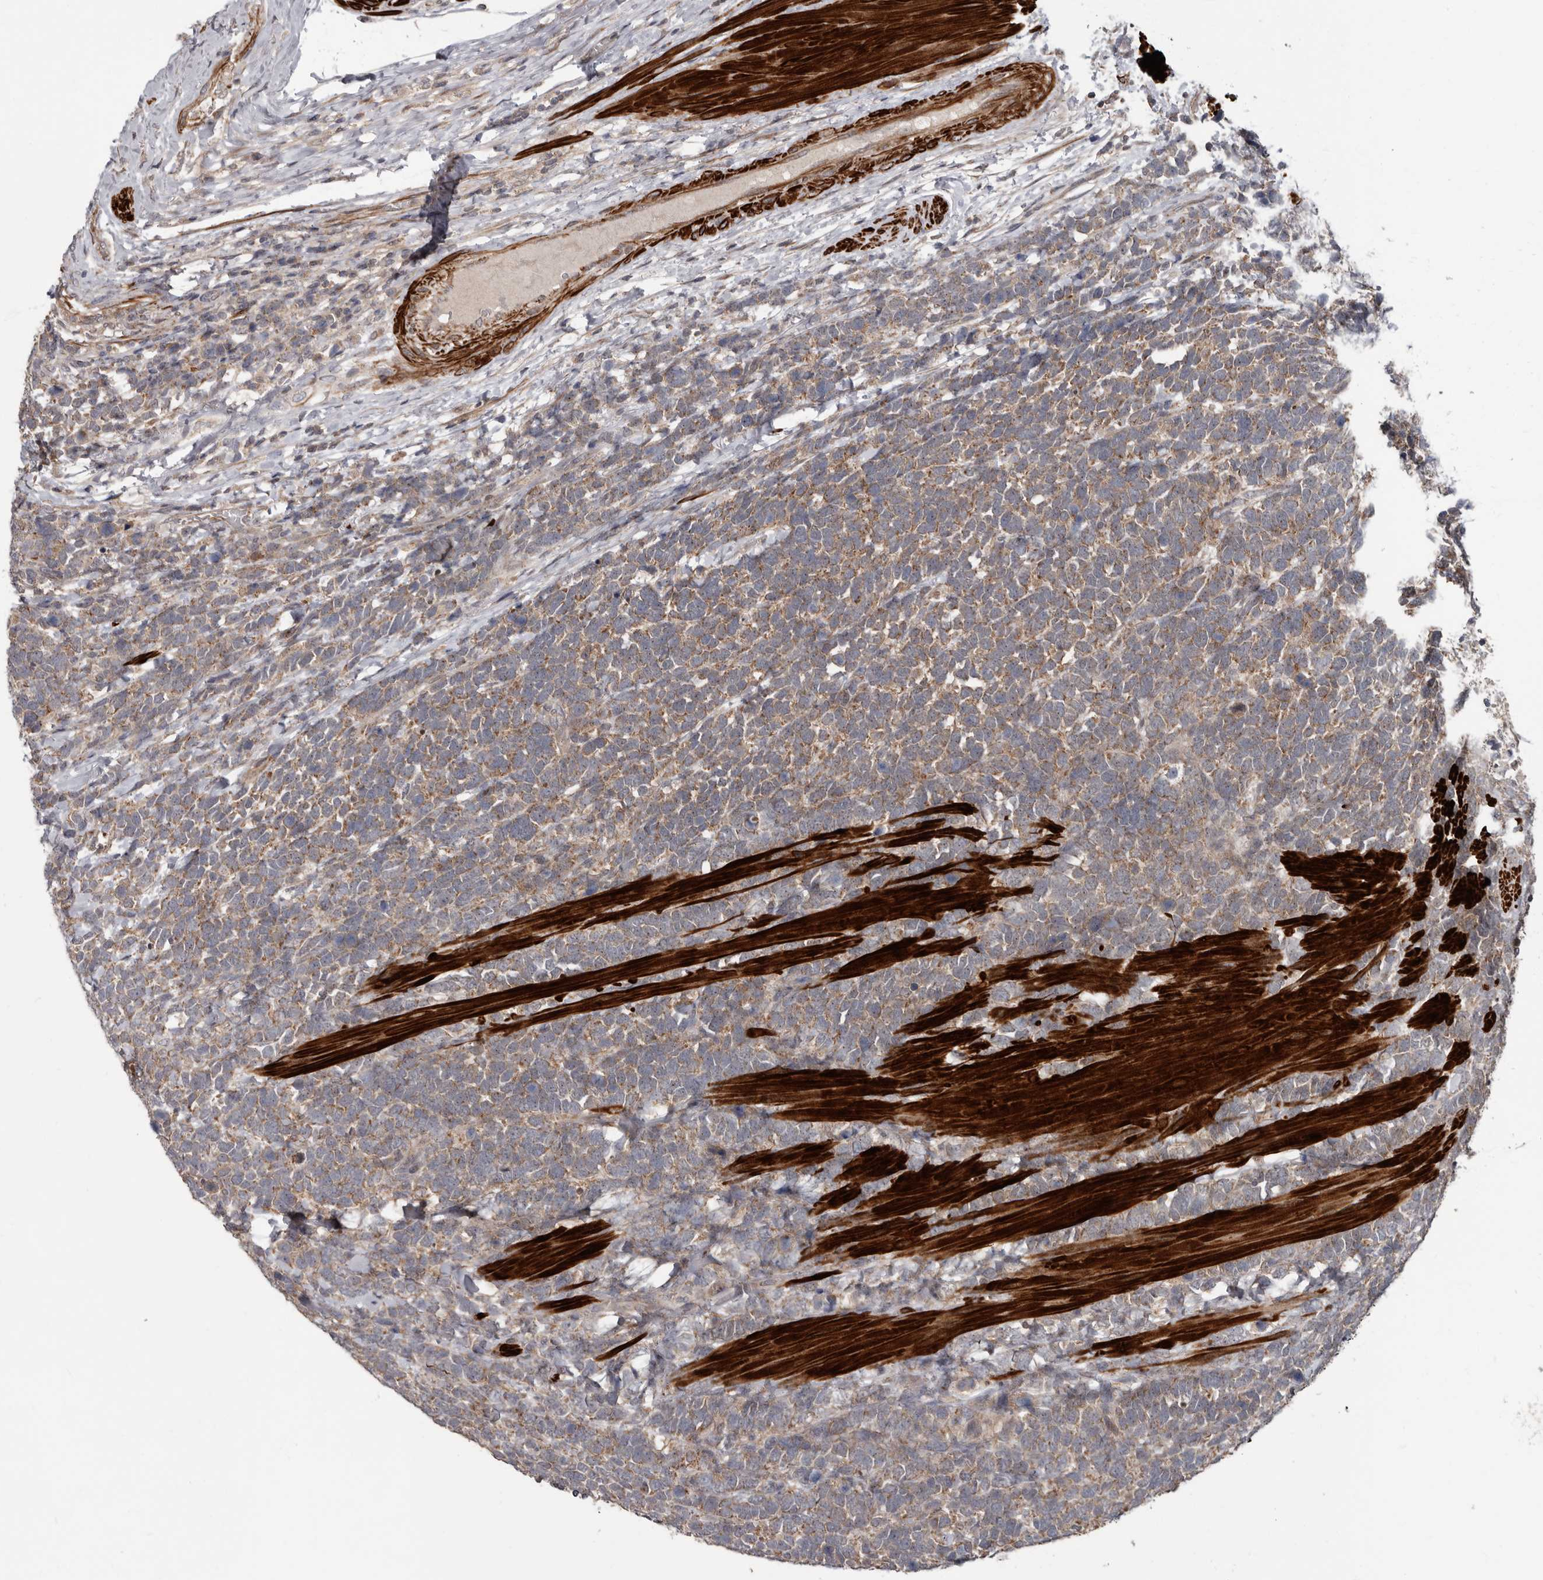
{"staining": {"intensity": "weak", "quantity": "25%-75%", "location": "cytoplasmic/membranous"}, "tissue": "urothelial cancer", "cell_type": "Tumor cells", "image_type": "cancer", "snomed": [{"axis": "morphology", "description": "Urothelial carcinoma, High grade"}, {"axis": "topography", "description": "Urinary bladder"}], "caption": "High-power microscopy captured an IHC image of high-grade urothelial carcinoma, revealing weak cytoplasmic/membranous expression in about 25%-75% of tumor cells.", "gene": "FGFR4", "patient": {"sex": "female", "age": 82}}